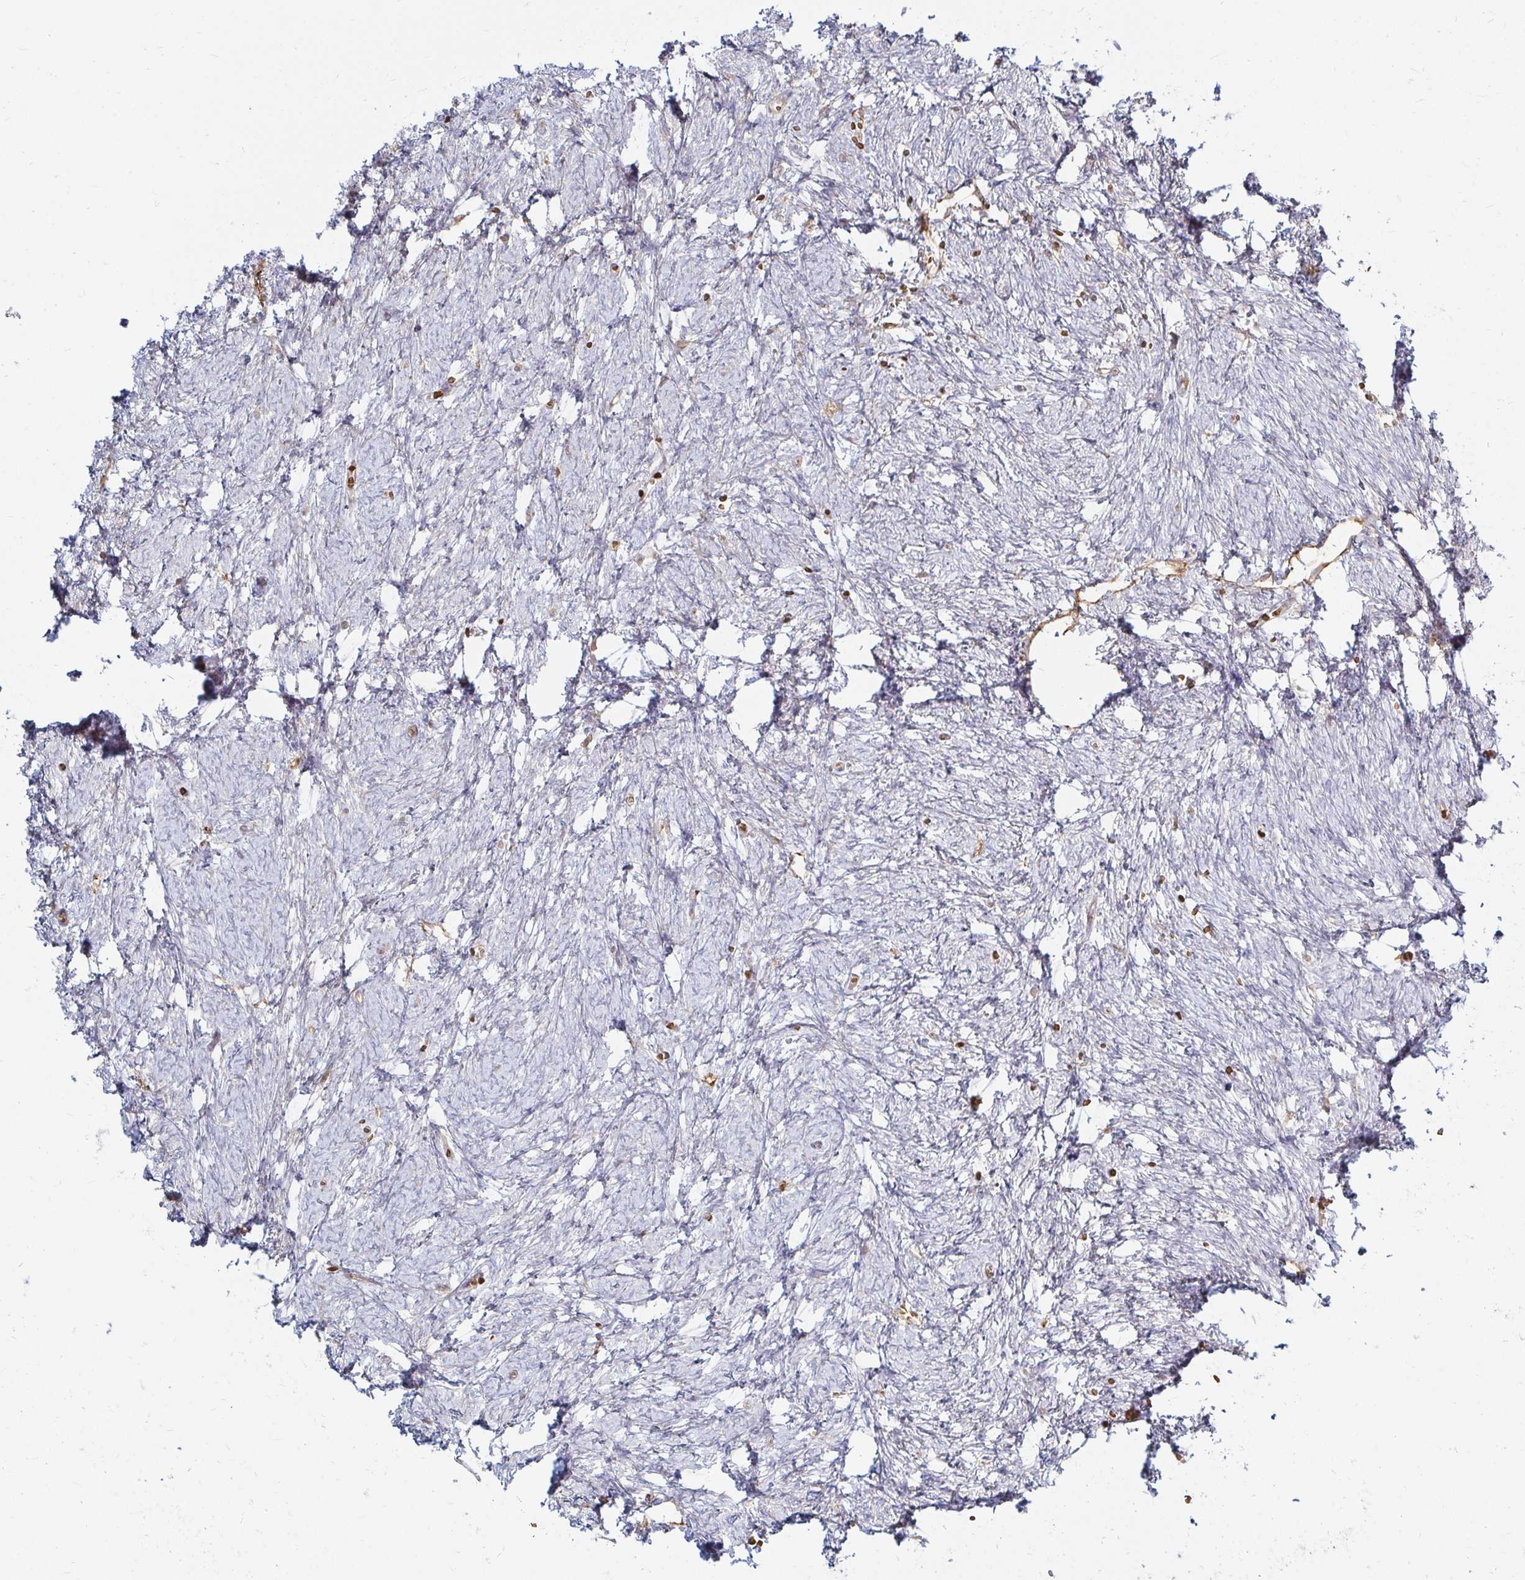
{"staining": {"intensity": "weak", "quantity": ">75%", "location": "cytoplasmic/membranous"}, "tissue": "ovary", "cell_type": "Follicle cells", "image_type": "normal", "snomed": [{"axis": "morphology", "description": "Normal tissue, NOS"}, {"axis": "topography", "description": "Ovary"}], "caption": "Ovary stained with IHC exhibits weak cytoplasmic/membranous positivity in about >75% of follicle cells. (DAB (3,3'-diaminobenzidine) = brown stain, brightfield microscopy at high magnification).", "gene": "CAST", "patient": {"sex": "female", "age": 41}}